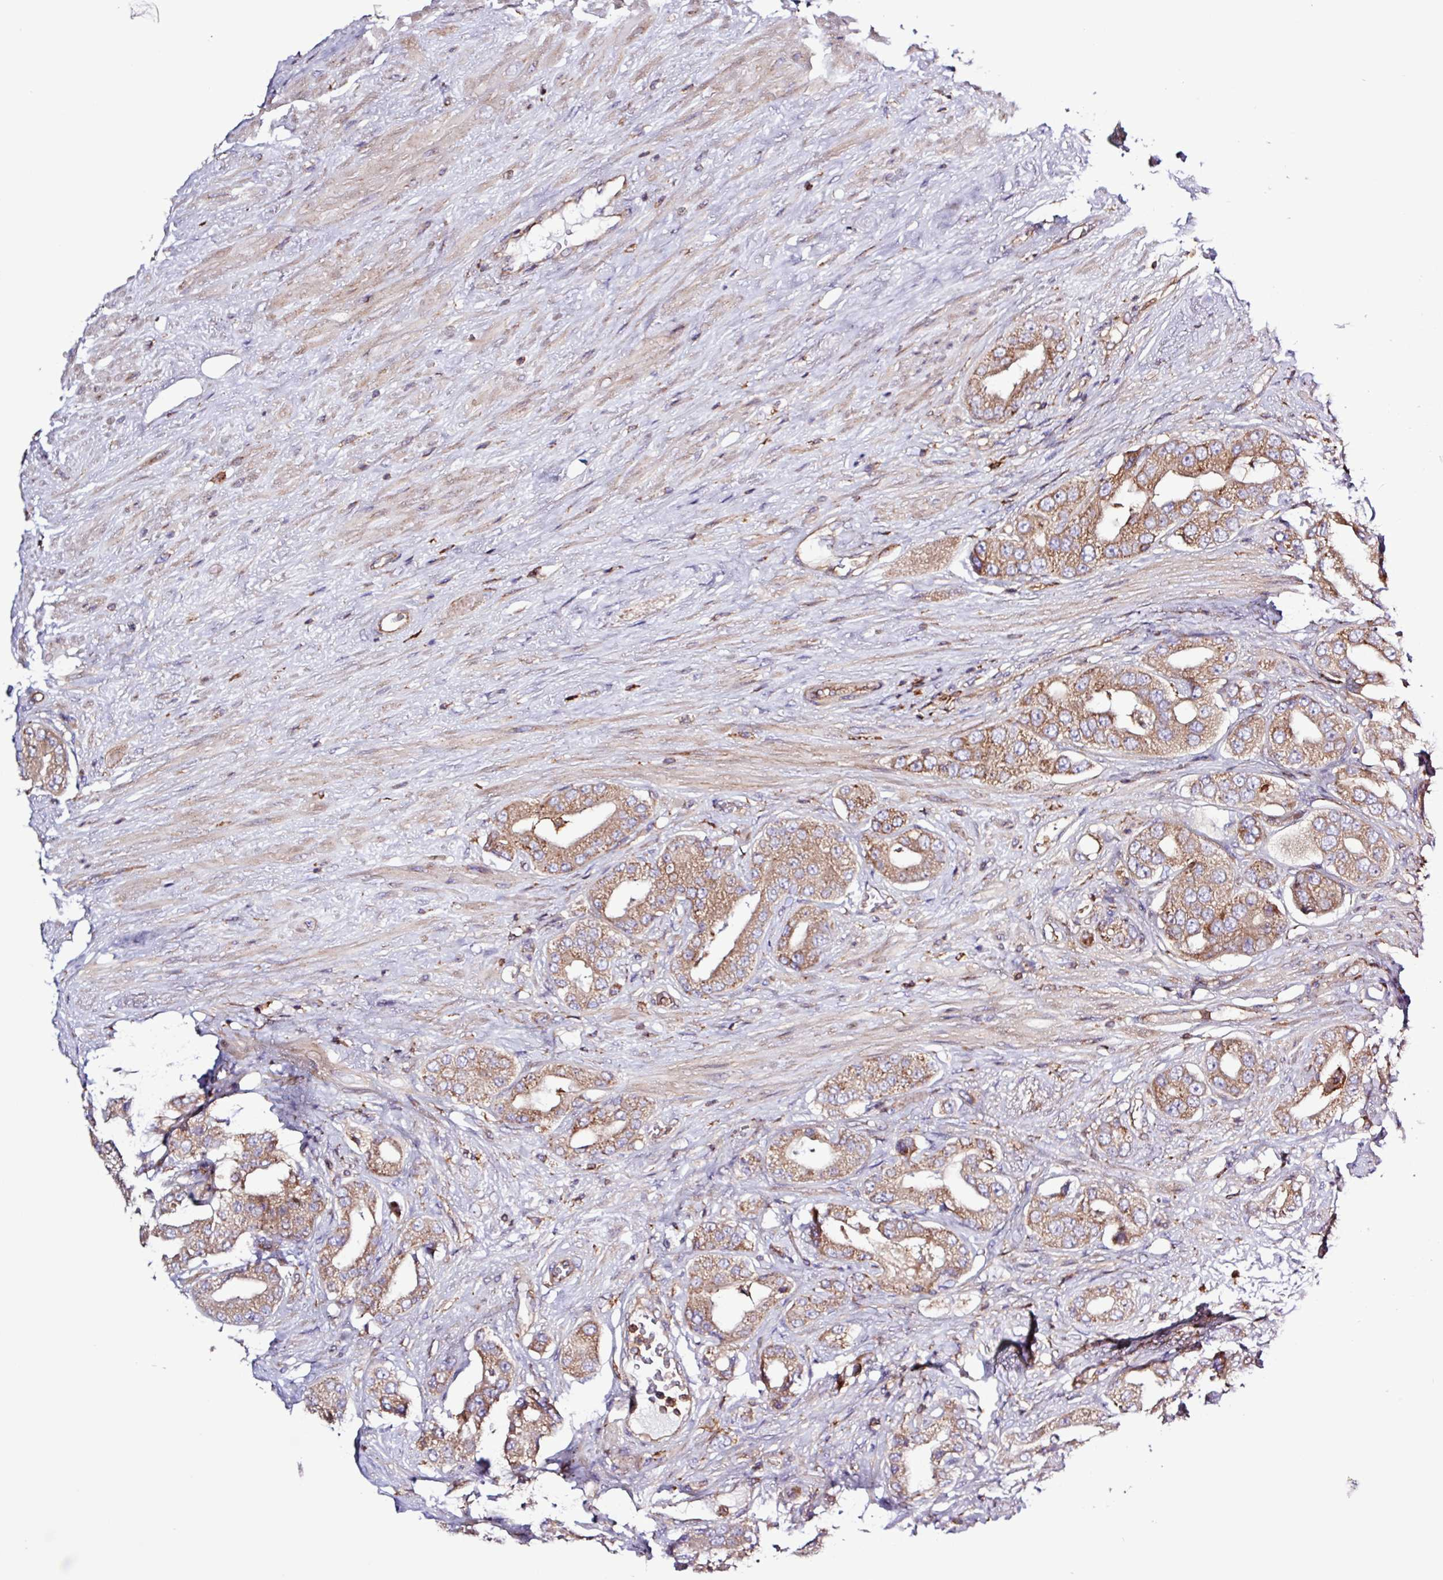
{"staining": {"intensity": "moderate", "quantity": ">75%", "location": "cytoplasmic/membranous"}, "tissue": "prostate cancer", "cell_type": "Tumor cells", "image_type": "cancer", "snomed": [{"axis": "morphology", "description": "Adenocarcinoma, High grade"}, {"axis": "topography", "description": "Prostate"}], "caption": "Immunohistochemical staining of human prostate cancer (adenocarcinoma (high-grade)) reveals moderate cytoplasmic/membranous protein positivity in approximately >75% of tumor cells.", "gene": "ACTR3", "patient": {"sex": "male", "age": 63}}